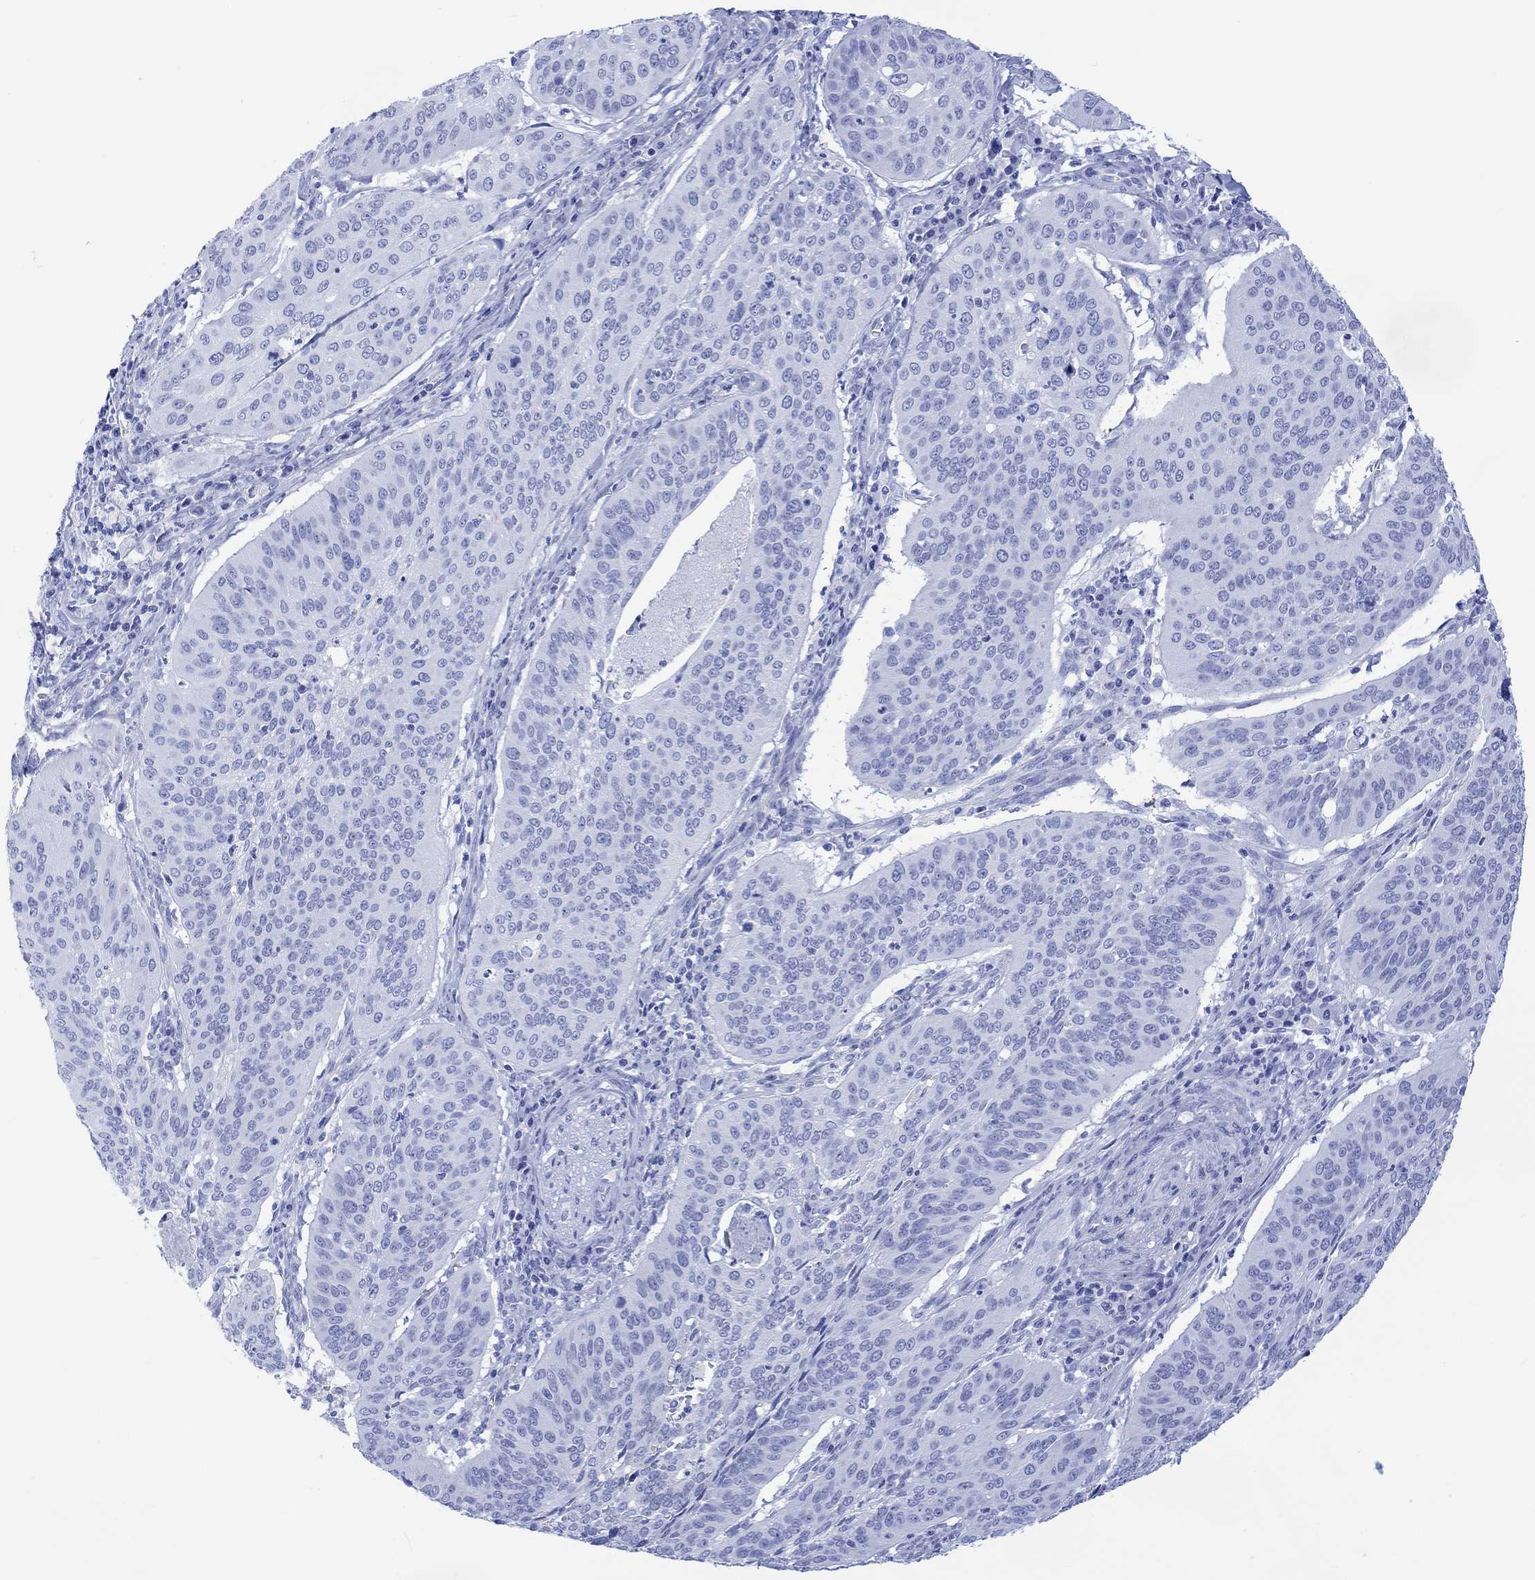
{"staining": {"intensity": "negative", "quantity": "none", "location": "none"}, "tissue": "cervical cancer", "cell_type": "Tumor cells", "image_type": "cancer", "snomed": [{"axis": "morphology", "description": "Normal tissue, NOS"}, {"axis": "morphology", "description": "Squamous cell carcinoma, NOS"}, {"axis": "topography", "description": "Cervix"}], "caption": "Immunohistochemistry micrograph of human cervical cancer (squamous cell carcinoma) stained for a protein (brown), which exhibits no staining in tumor cells. The staining was performed using DAB to visualize the protein expression in brown, while the nuclei were stained in blue with hematoxylin (Magnification: 20x).", "gene": "CELF4", "patient": {"sex": "female", "age": 39}}